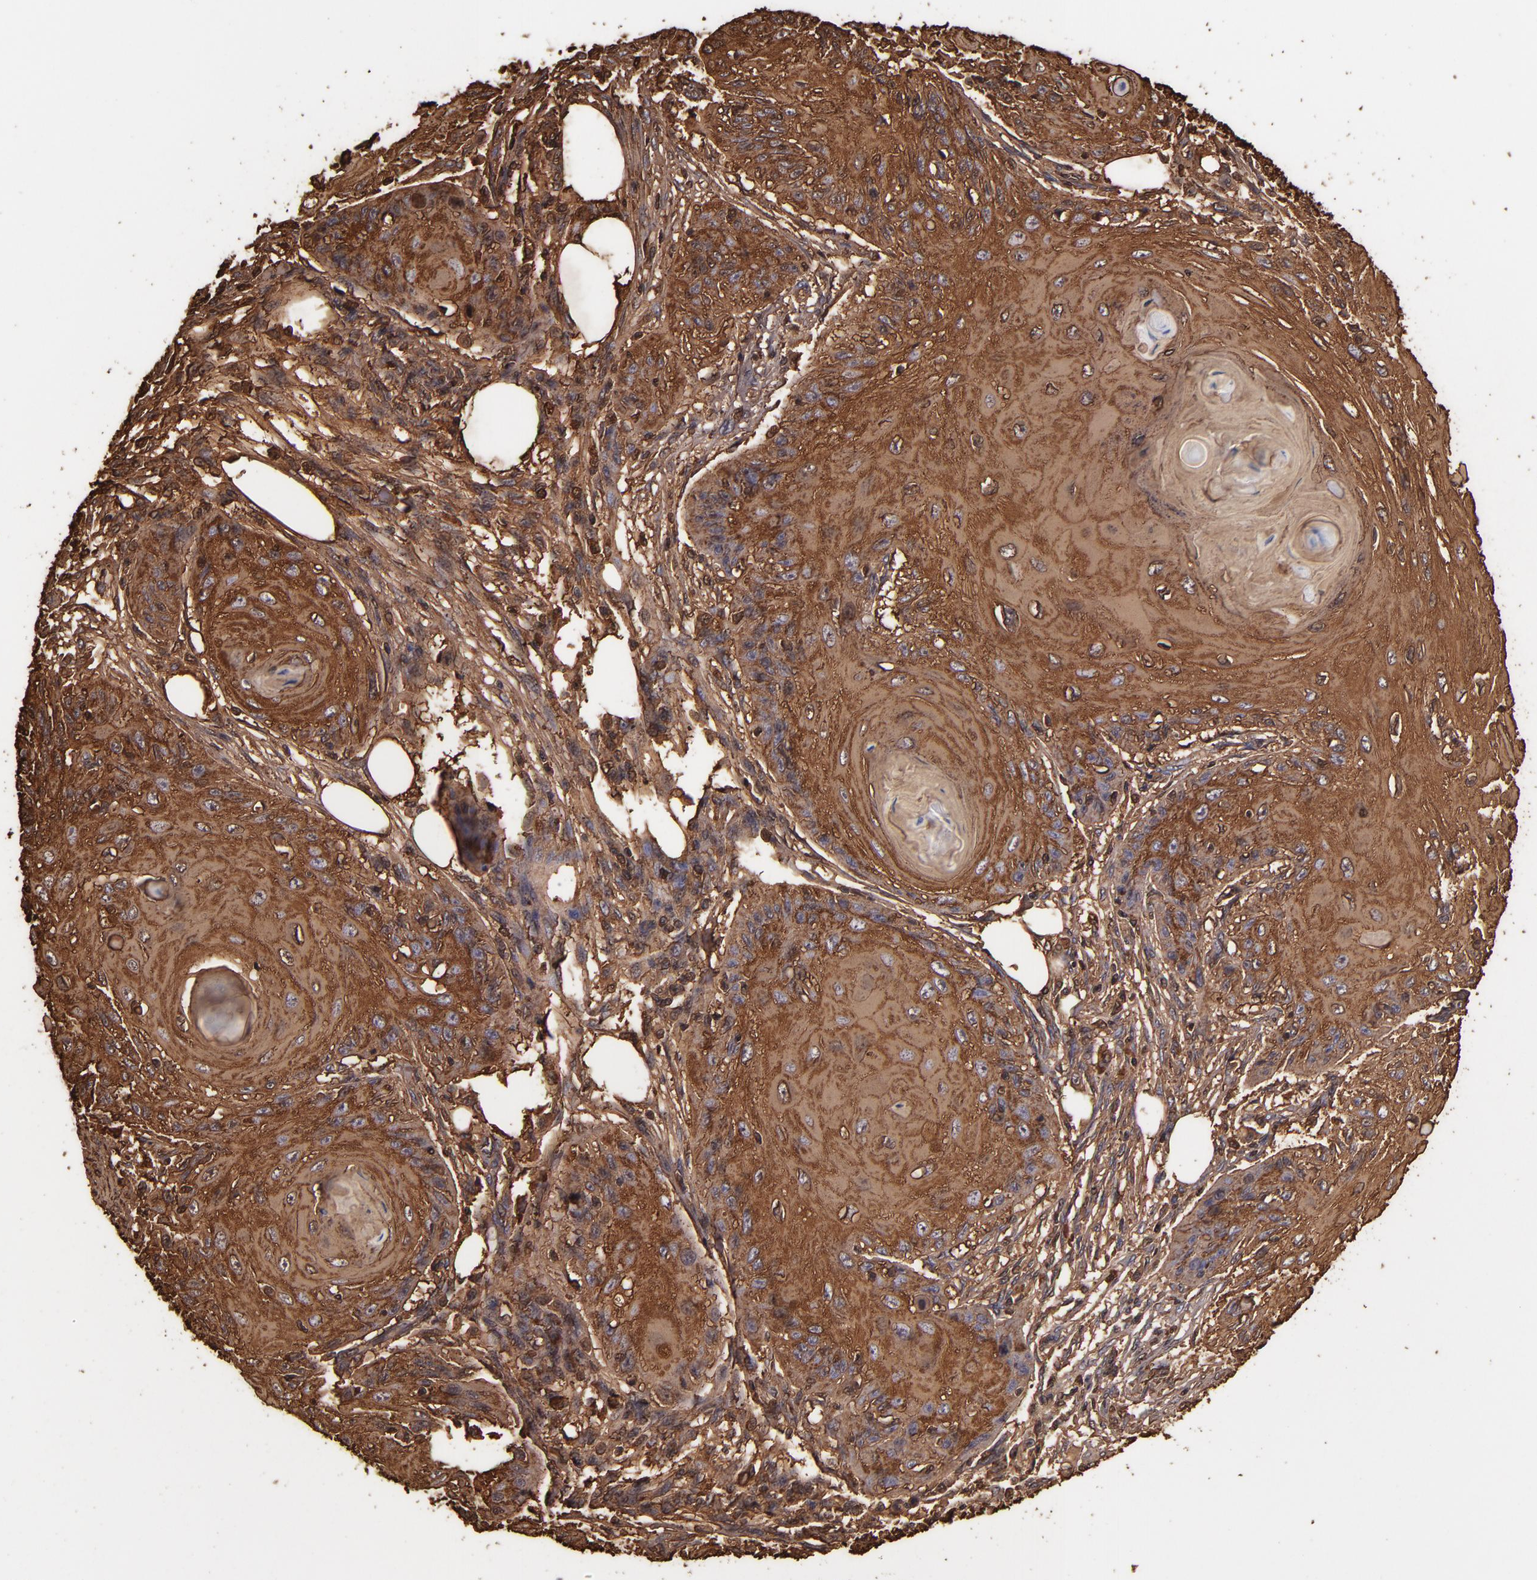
{"staining": {"intensity": "strong", "quantity": ">75%", "location": "cytoplasmic/membranous"}, "tissue": "skin cancer", "cell_type": "Tumor cells", "image_type": "cancer", "snomed": [{"axis": "morphology", "description": "Squamous cell carcinoma, NOS"}, {"axis": "topography", "description": "Skin"}], "caption": "Skin cancer stained for a protein (brown) shows strong cytoplasmic/membranous positive staining in about >75% of tumor cells.", "gene": "IVL", "patient": {"sex": "female", "age": 88}}